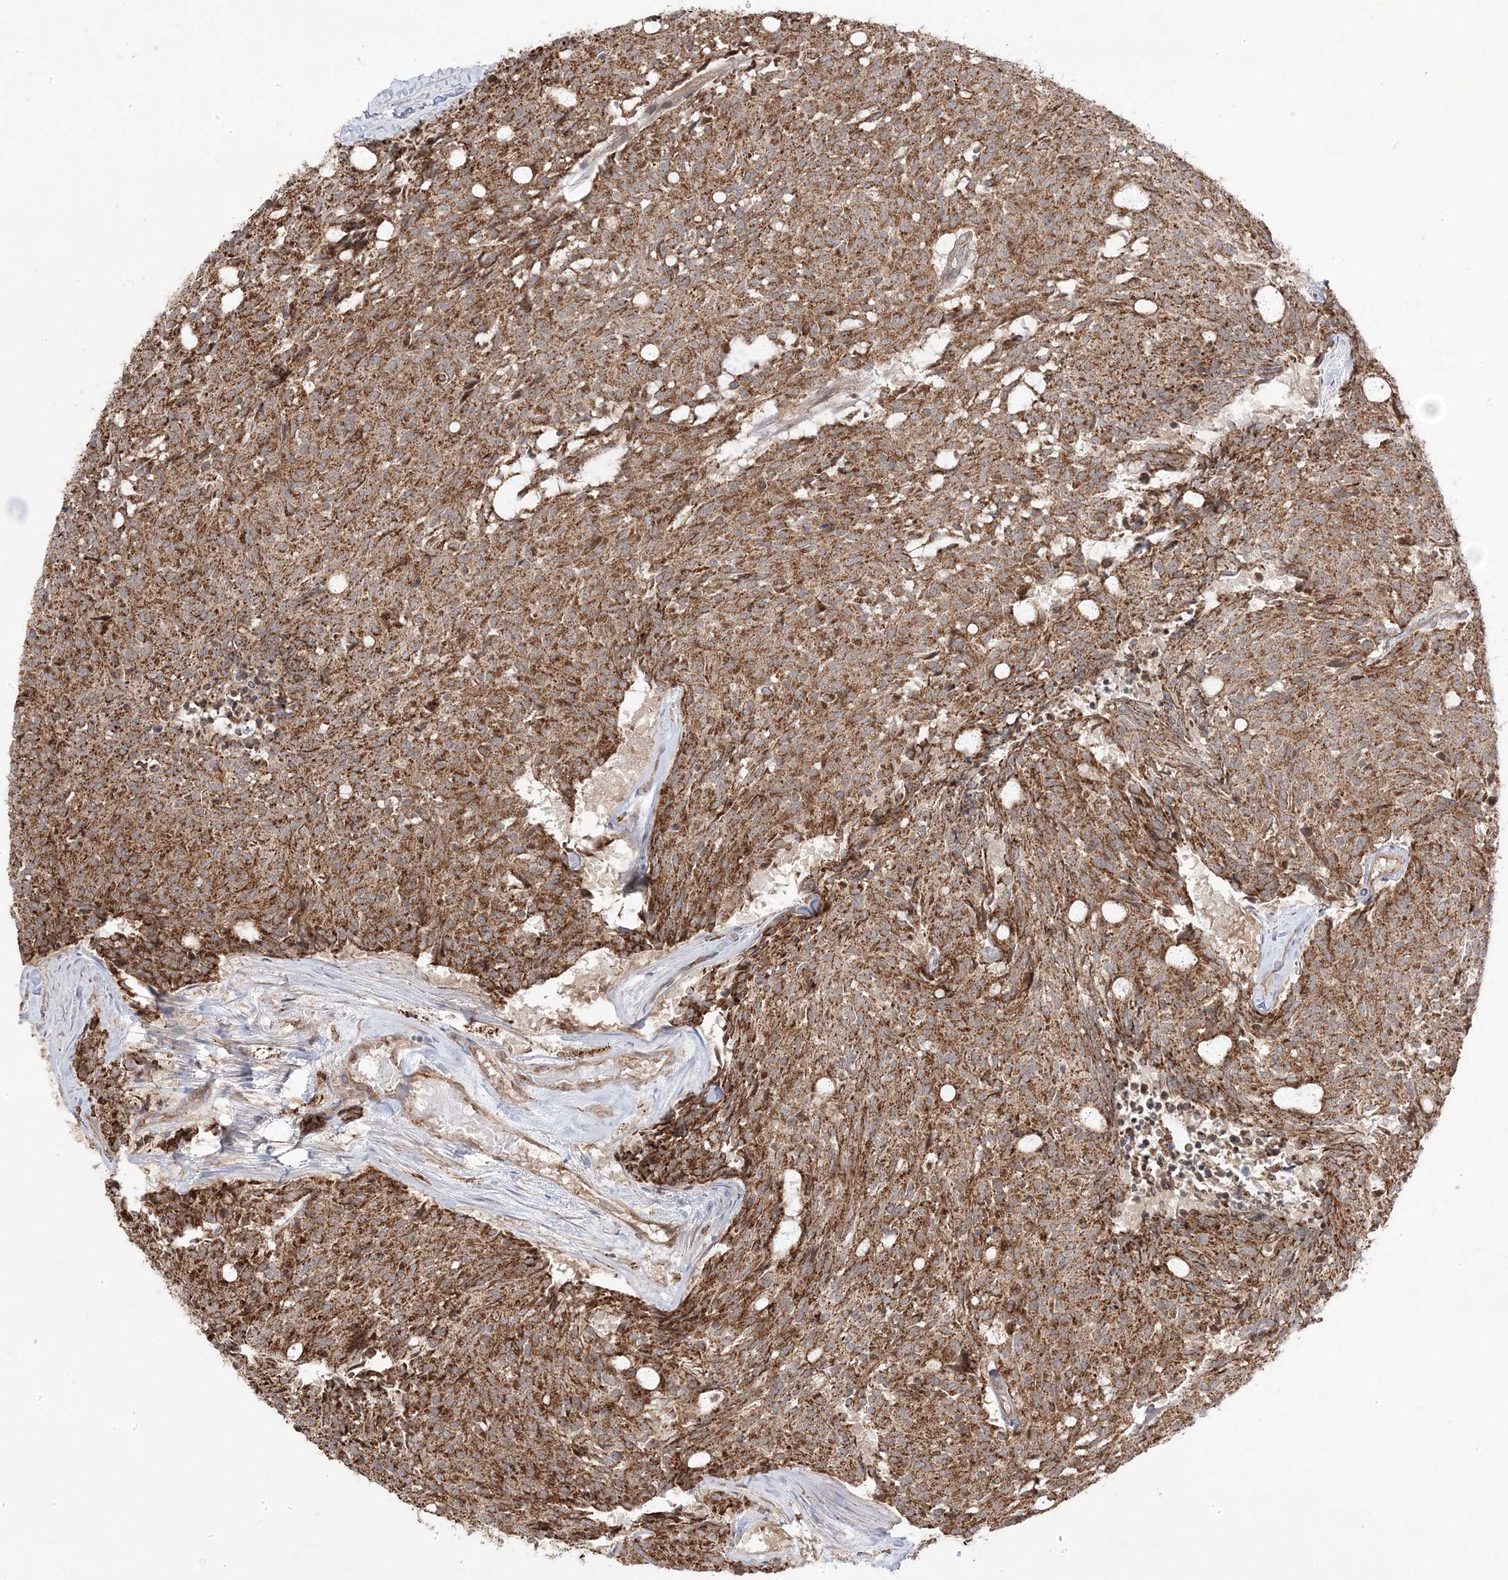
{"staining": {"intensity": "moderate", "quantity": ">75%", "location": "cytoplasmic/membranous"}, "tissue": "carcinoid", "cell_type": "Tumor cells", "image_type": "cancer", "snomed": [{"axis": "morphology", "description": "Carcinoid, malignant, NOS"}, {"axis": "topography", "description": "Pancreas"}], "caption": "Immunohistochemistry (IHC) staining of carcinoid, which exhibits medium levels of moderate cytoplasmic/membranous expression in approximately >75% of tumor cells indicating moderate cytoplasmic/membranous protein staining. The staining was performed using DAB (brown) for protein detection and nuclei were counterstained in hematoxylin (blue).", "gene": "CLUAP1", "patient": {"sex": "female", "age": 54}}